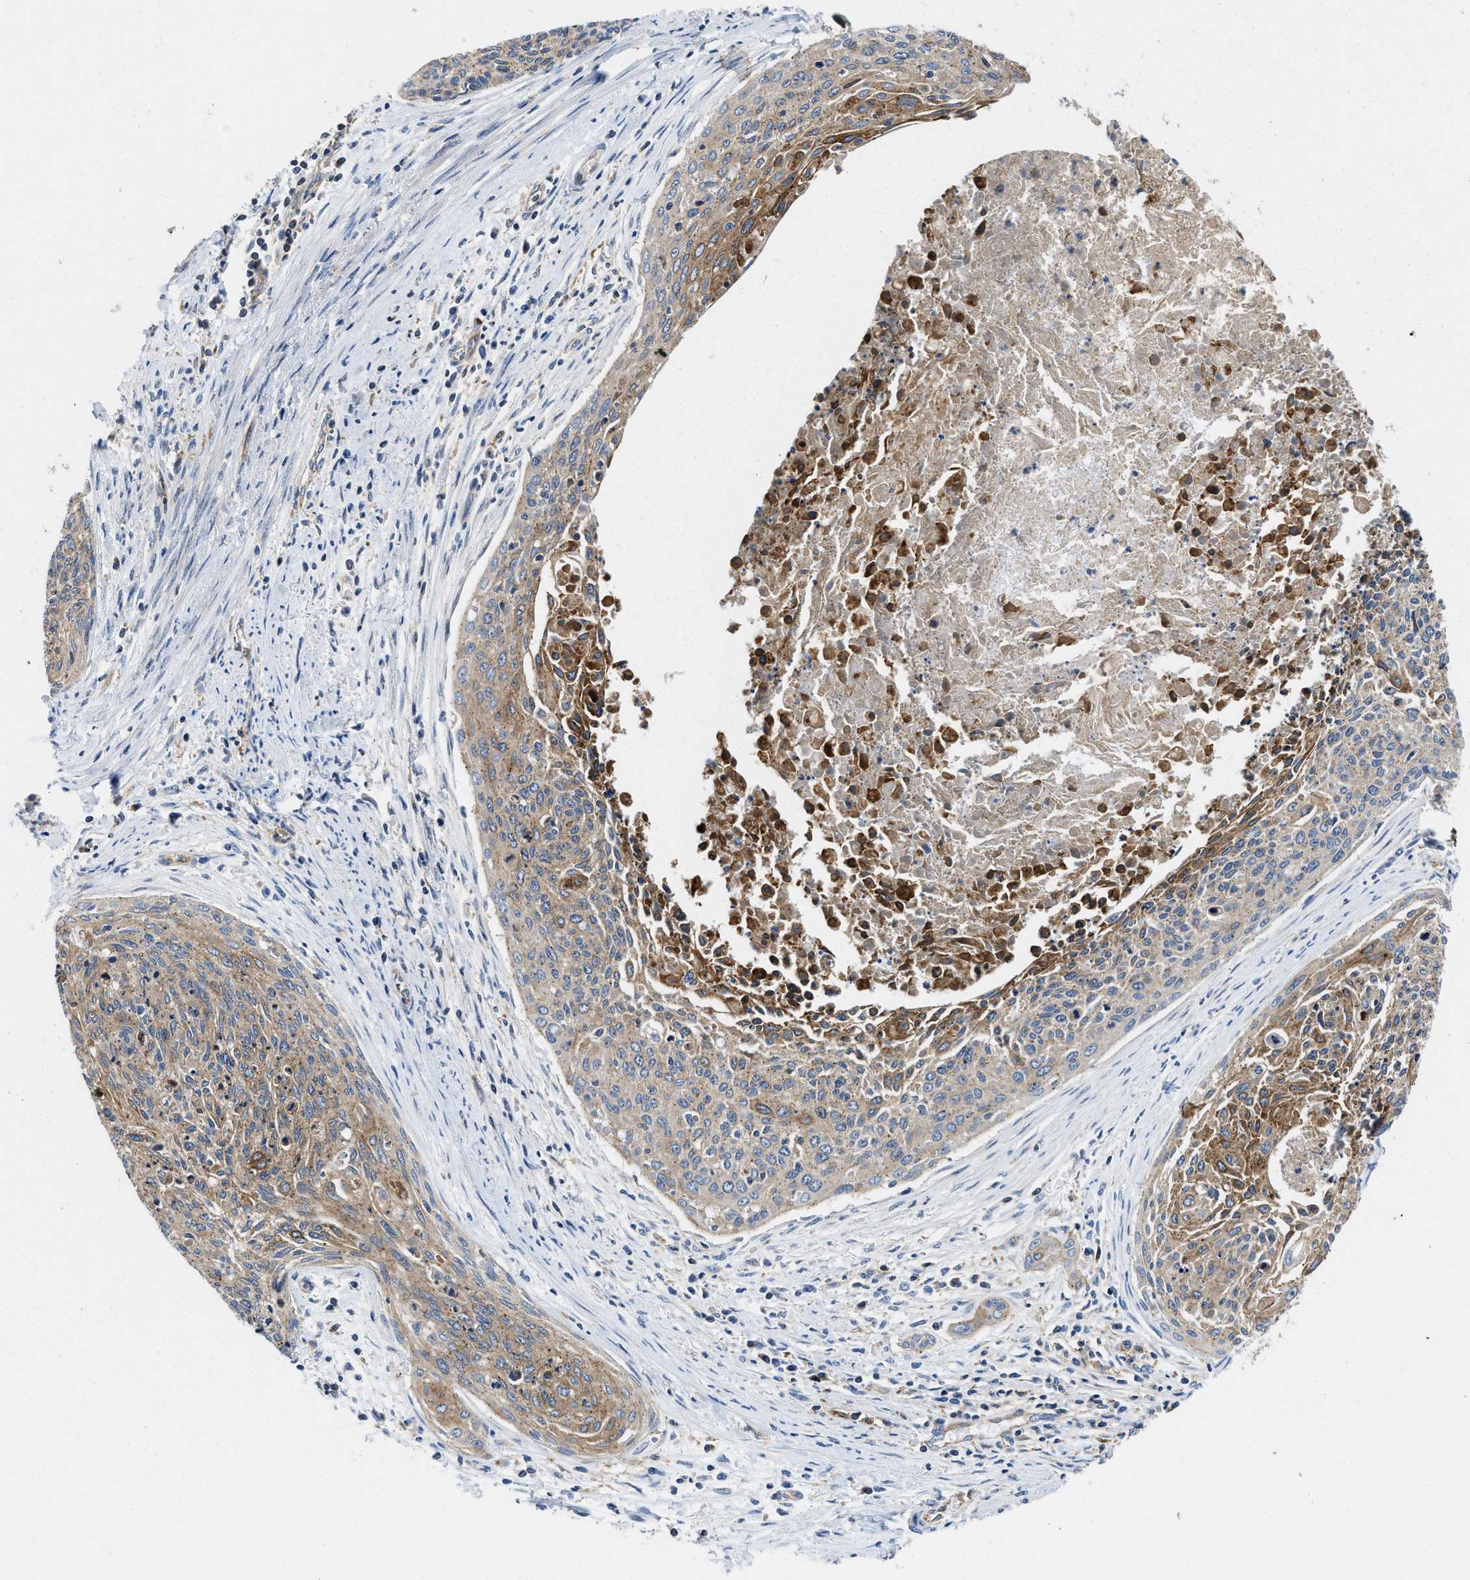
{"staining": {"intensity": "moderate", "quantity": ">75%", "location": "cytoplasmic/membranous"}, "tissue": "cervical cancer", "cell_type": "Tumor cells", "image_type": "cancer", "snomed": [{"axis": "morphology", "description": "Squamous cell carcinoma, NOS"}, {"axis": "topography", "description": "Cervix"}], "caption": "About >75% of tumor cells in human cervical cancer (squamous cell carcinoma) display moderate cytoplasmic/membranous protein positivity as visualized by brown immunohistochemical staining.", "gene": "ENPP4", "patient": {"sex": "female", "age": 55}}